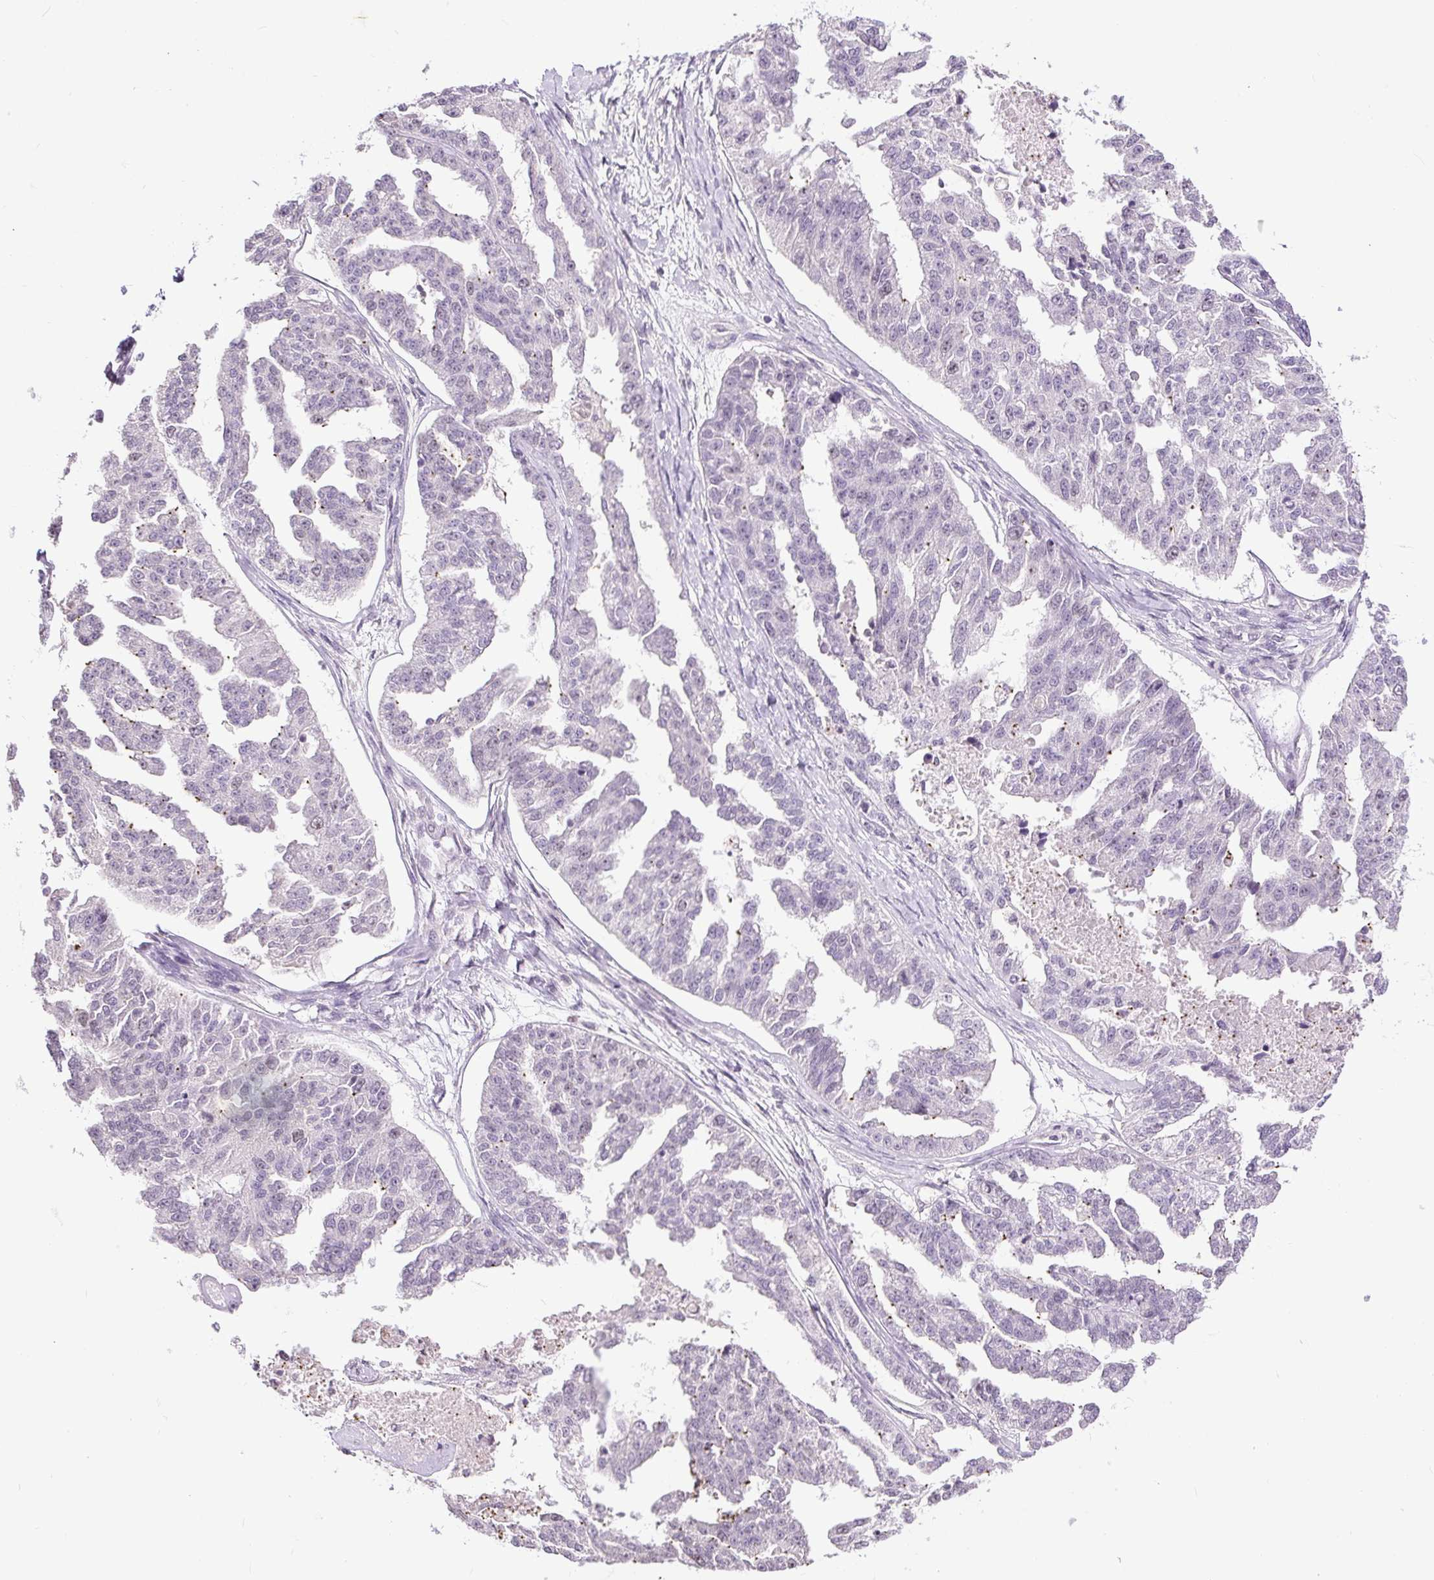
{"staining": {"intensity": "negative", "quantity": "none", "location": "none"}, "tissue": "ovarian cancer", "cell_type": "Tumor cells", "image_type": "cancer", "snomed": [{"axis": "morphology", "description": "Cystadenocarcinoma, serous, NOS"}, {"axis": "topography", "description": "Ovary"}], "caption": "A micrograph of human ovarian serous cystadenocarcinoma is negative for staining in tumor cells.", "gene": "RACGAP1", "patient": {"sex": "female", "age": 58}}